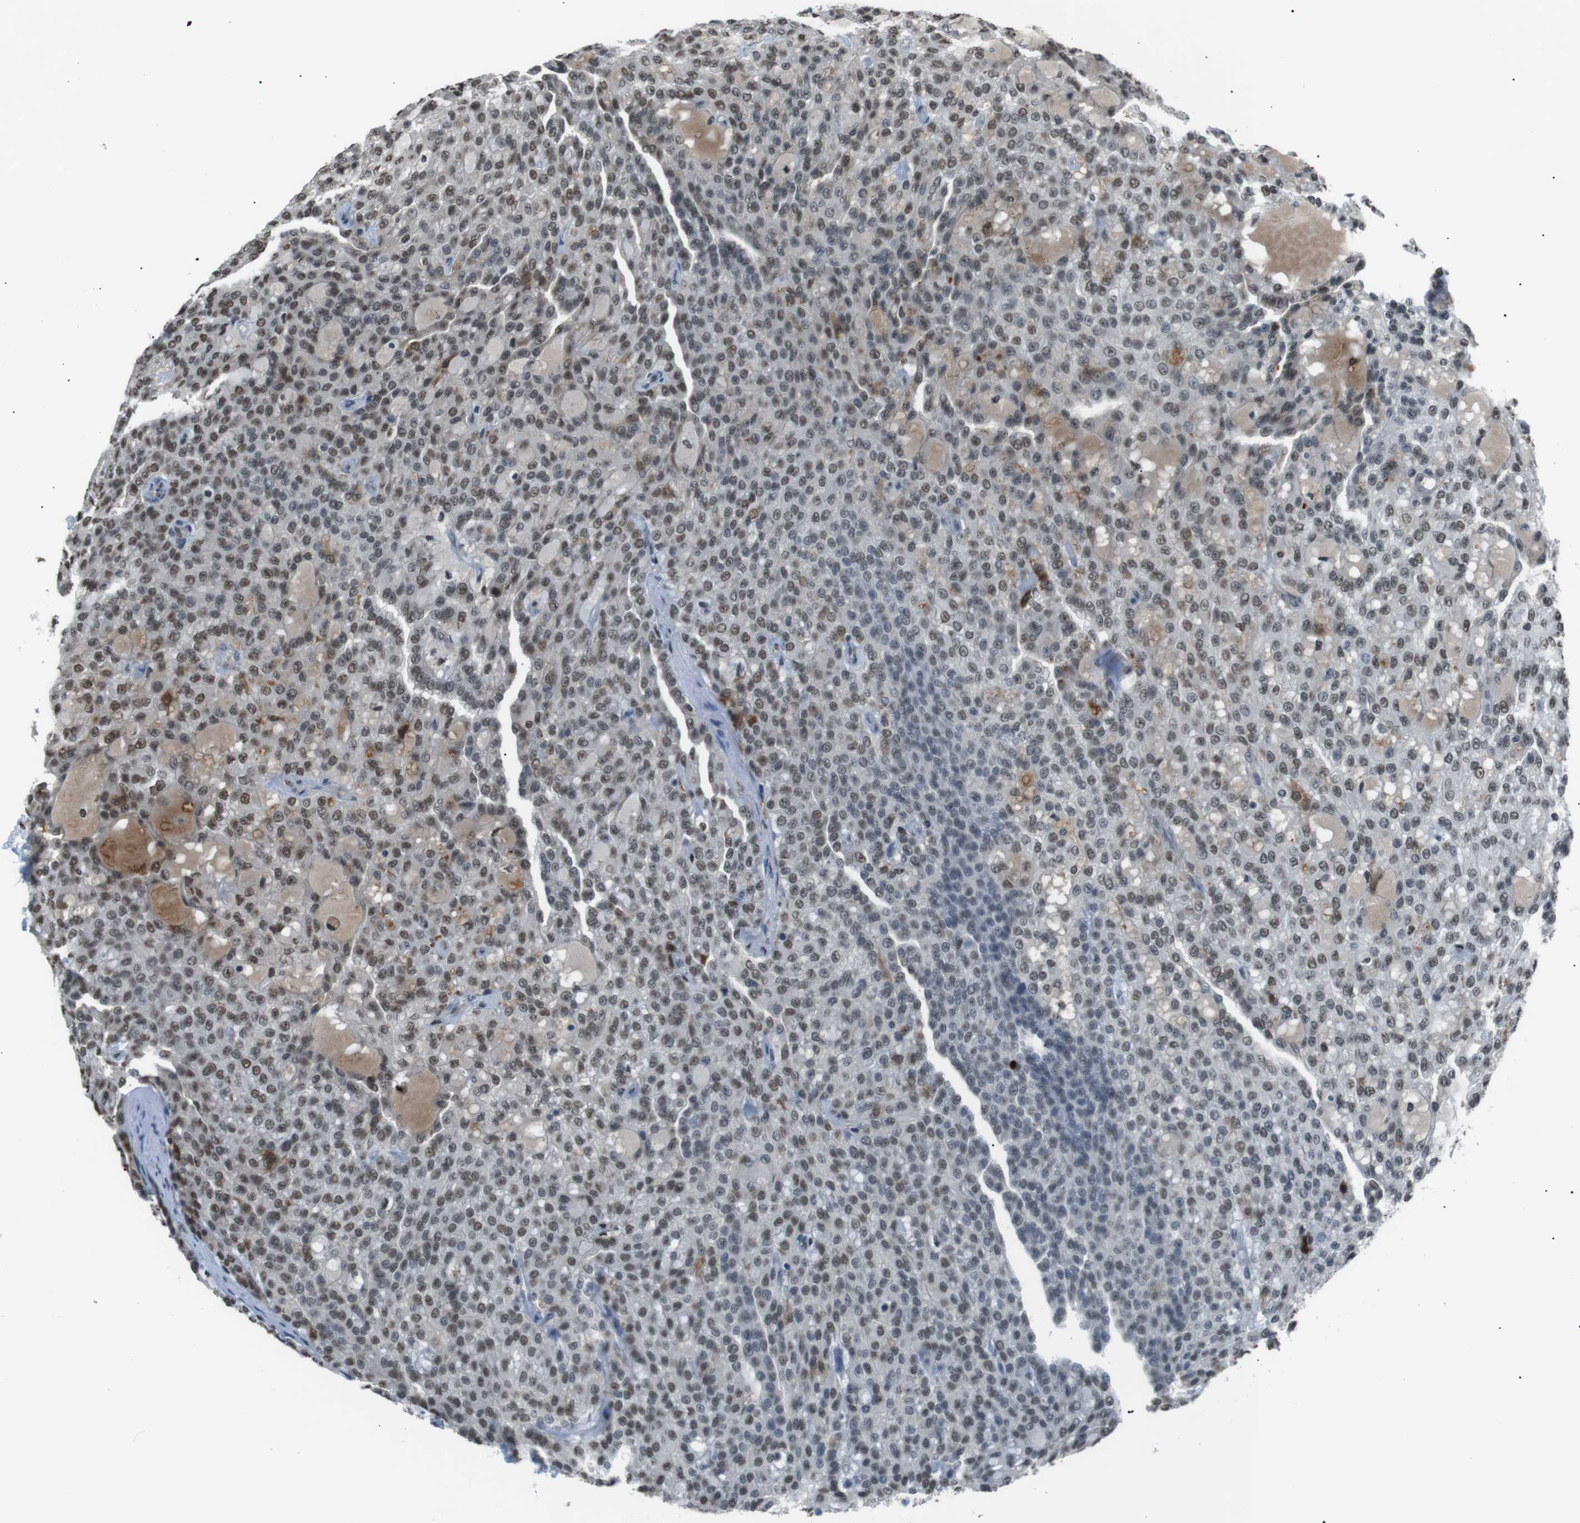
{"staining": {"intensity": "weak", "quantity": ">75%", "location": "nuclear"}, "tissue": "renal cancer", "cell_type": "Tumor cells", "image_type": "cancer", "snomed": [{"axis": "morphology", "description": "Adenocarcinoma, NOS"}, {"axis": "topography", "description": "Kidney"}], "caption": "Immunohistochemistry (IHC) histopathology image of renal cancer stained for a protein (brown), which exhibits low levels of weak nuclear expression in approximately >75% of tumor cells.", "gene": "SRPK2", "patient": {"sex": "male", "age": 63}}